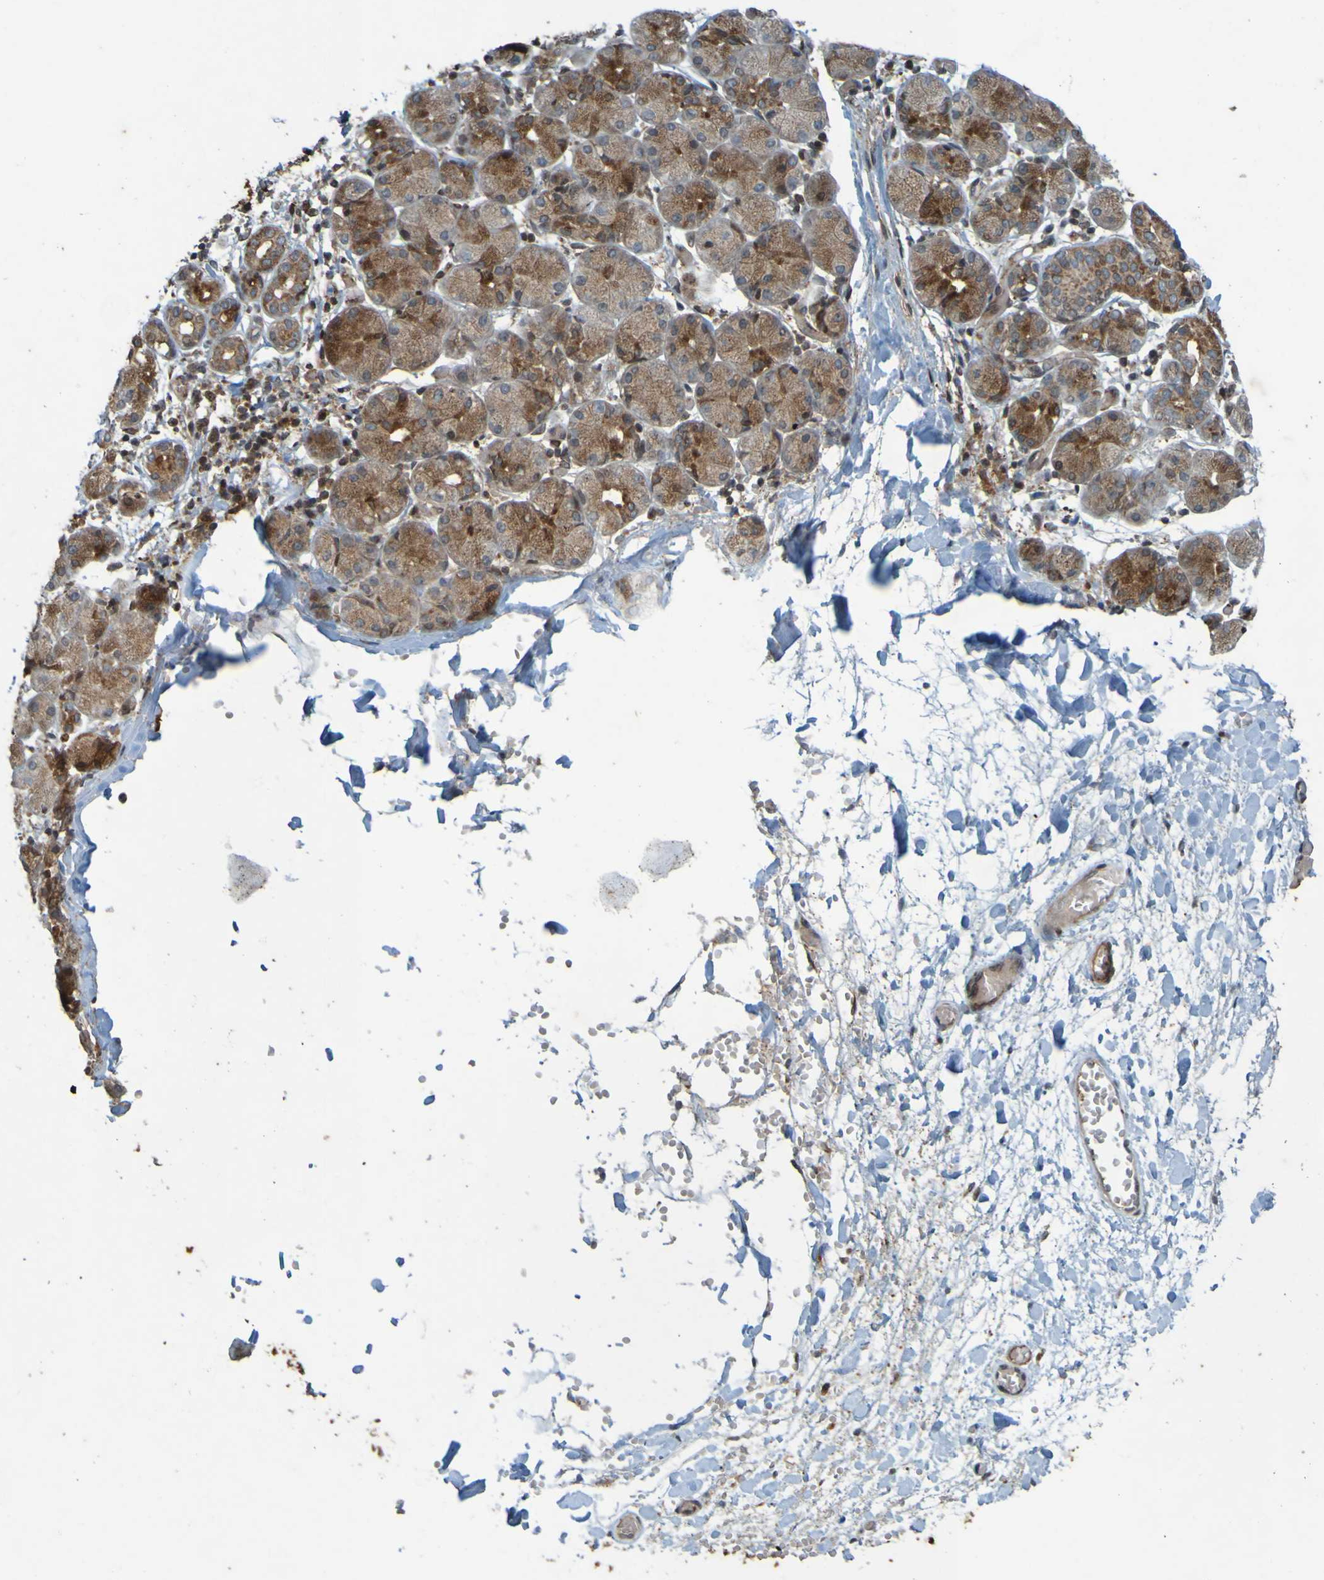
{"staining": {"intensity": "moderate", "quantity": "25%-75%", "location": "cytoplasmic/membranous"}, "tissue": "salivary gland", "cell_type": "Glandular cells", "image_type": "normal", "snomed": [{"axis": "morphology", "description": "Normal tissue, NOS"}, {"axis": "topography", "description": "Salivary gland"}], "caption": "A brown stain shows moderate cytoplasmic/membranous staining of a protein in glandular cells of normal human salivary gland. Immunohistochemistry stains the protein in brown and the nuclei are stained blue.", "gene": "GUCY1A1", "patient": {"sex": "female", "age": 24}}